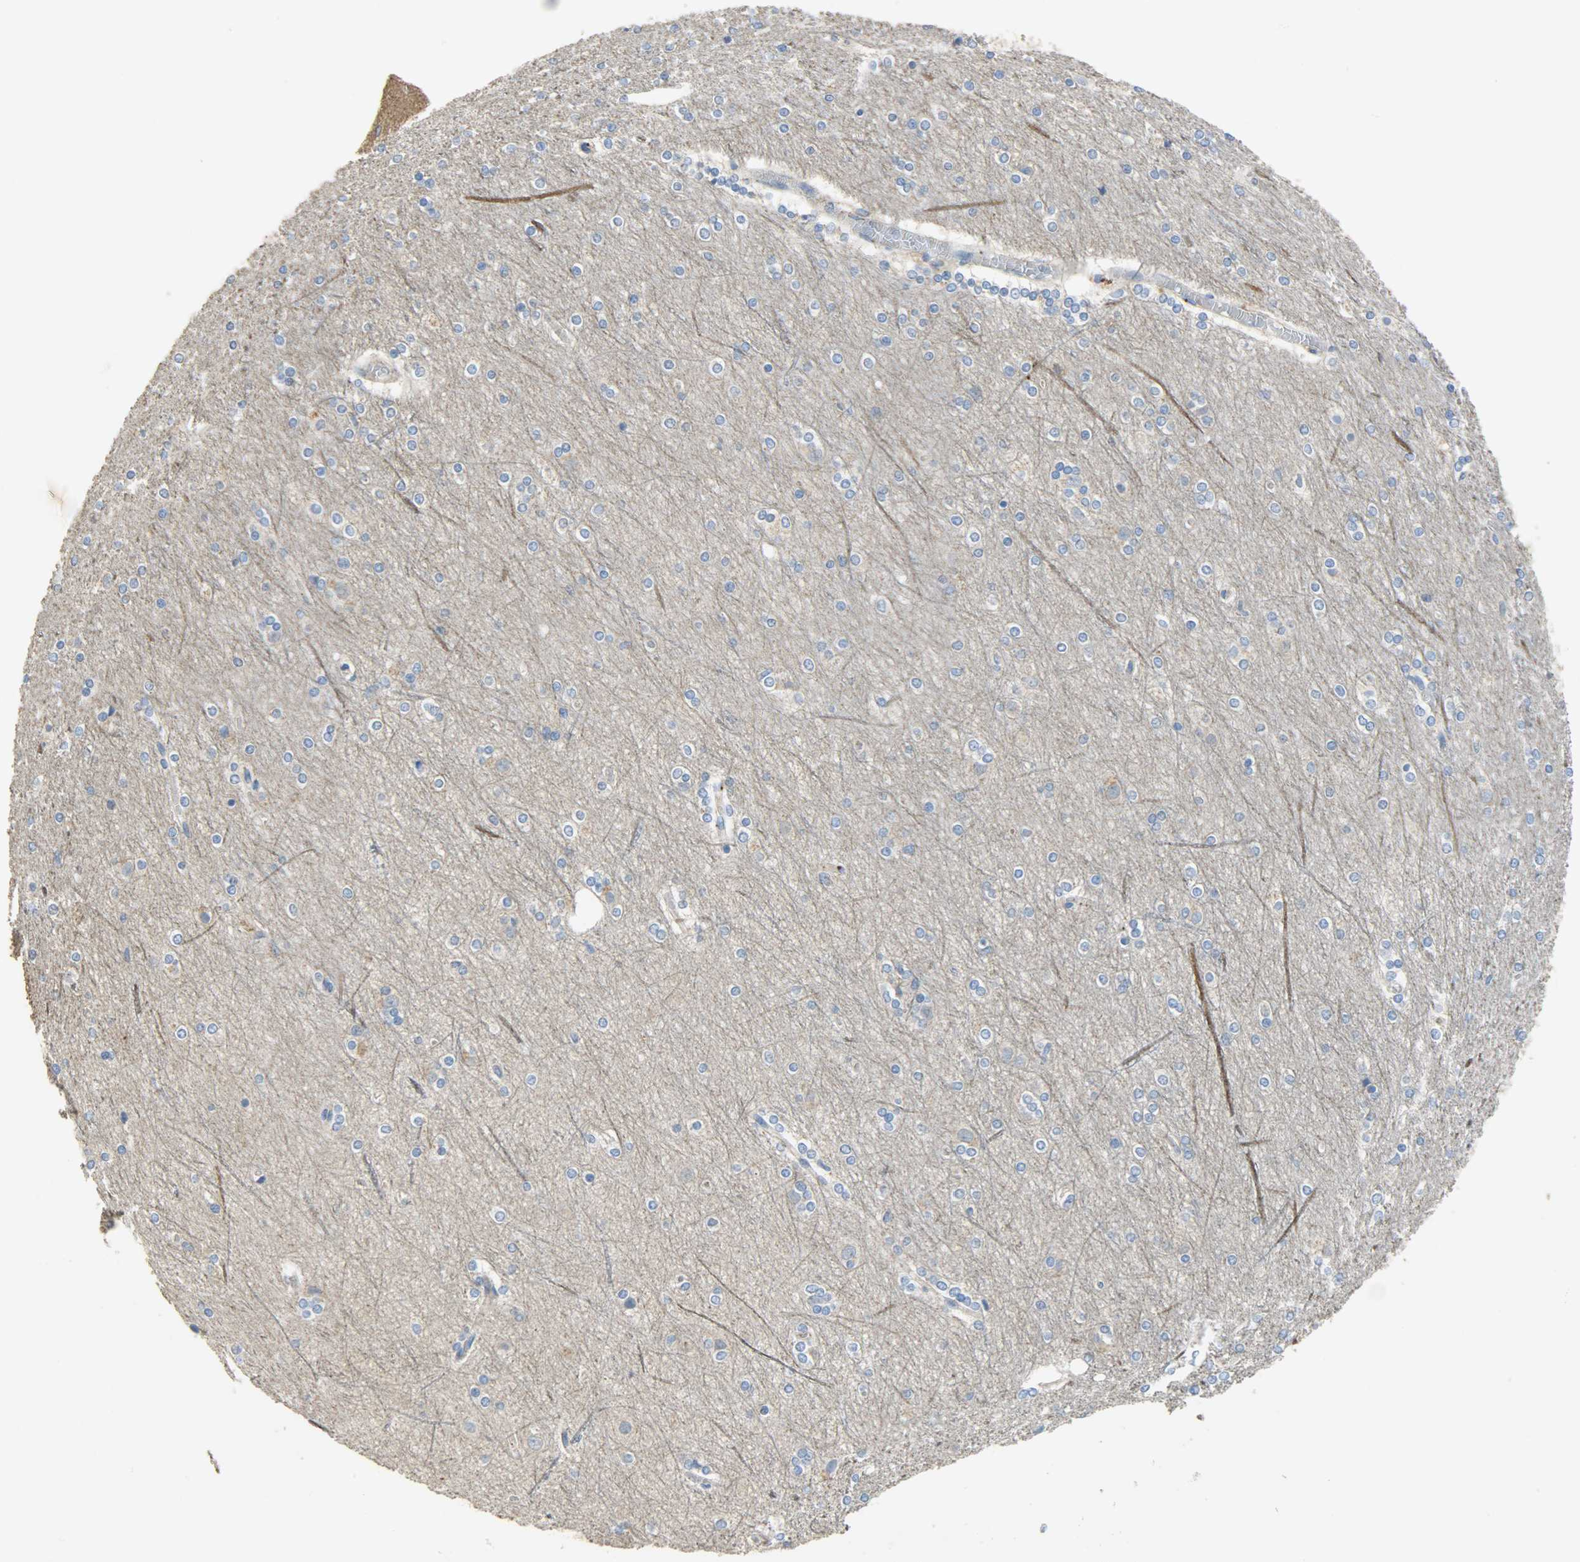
{"staining": {"intensity": "negative", "quantity": "none", "location": "none"}, "tissue": "cerebral cortex", "cell_type": "Endothelial cells", "image_type": "normal", "snomed": [{"axis": "morphology", "description": "Normal tissue, NOS"}, {"axis": "topography", "description": "Cerebral cortex"}], "caption": "The micrograph exhibits no significant staining in endothelial cells of cerebral cortex.", "gene": "GIT2", "patient": {"sex": "female", "age": 54}}